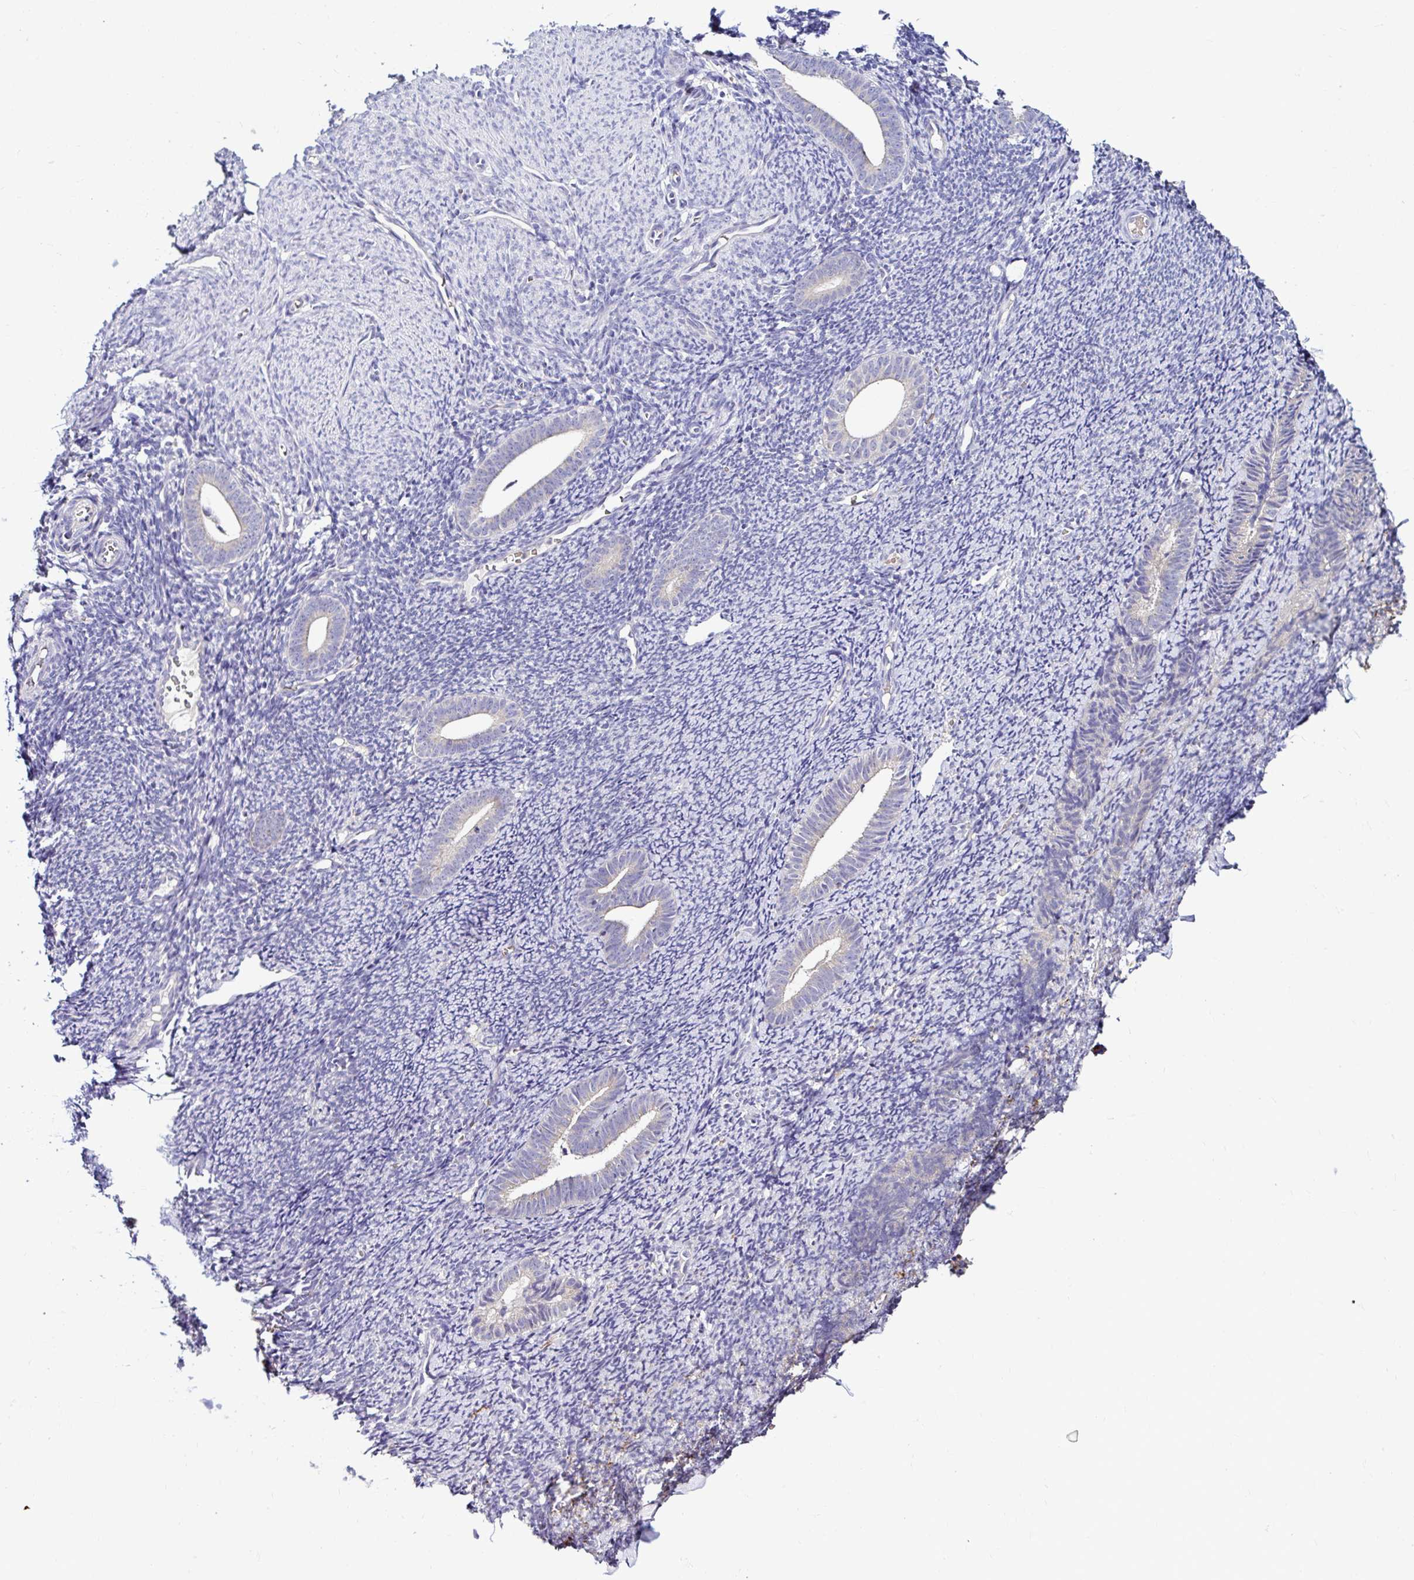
{"staining": {"intensity": "negative", "quantity": "none", "location": "none"}, "tissue": "endometrium", "cell_type": "Cells in endometrial stroma", "image_type": "normal", "snomed": [{"axis": "morphology", "description": "Normal tissue, NOS"}, {"axis": "topography", "description": "Endometrium"}], "caption": "The immunohistochemistry histopathology image has no significant positivity in cells in endometrial stroma of endometrium.", "gene": "DEPDC5", "patient": {"sex": "female", "age": 39}}